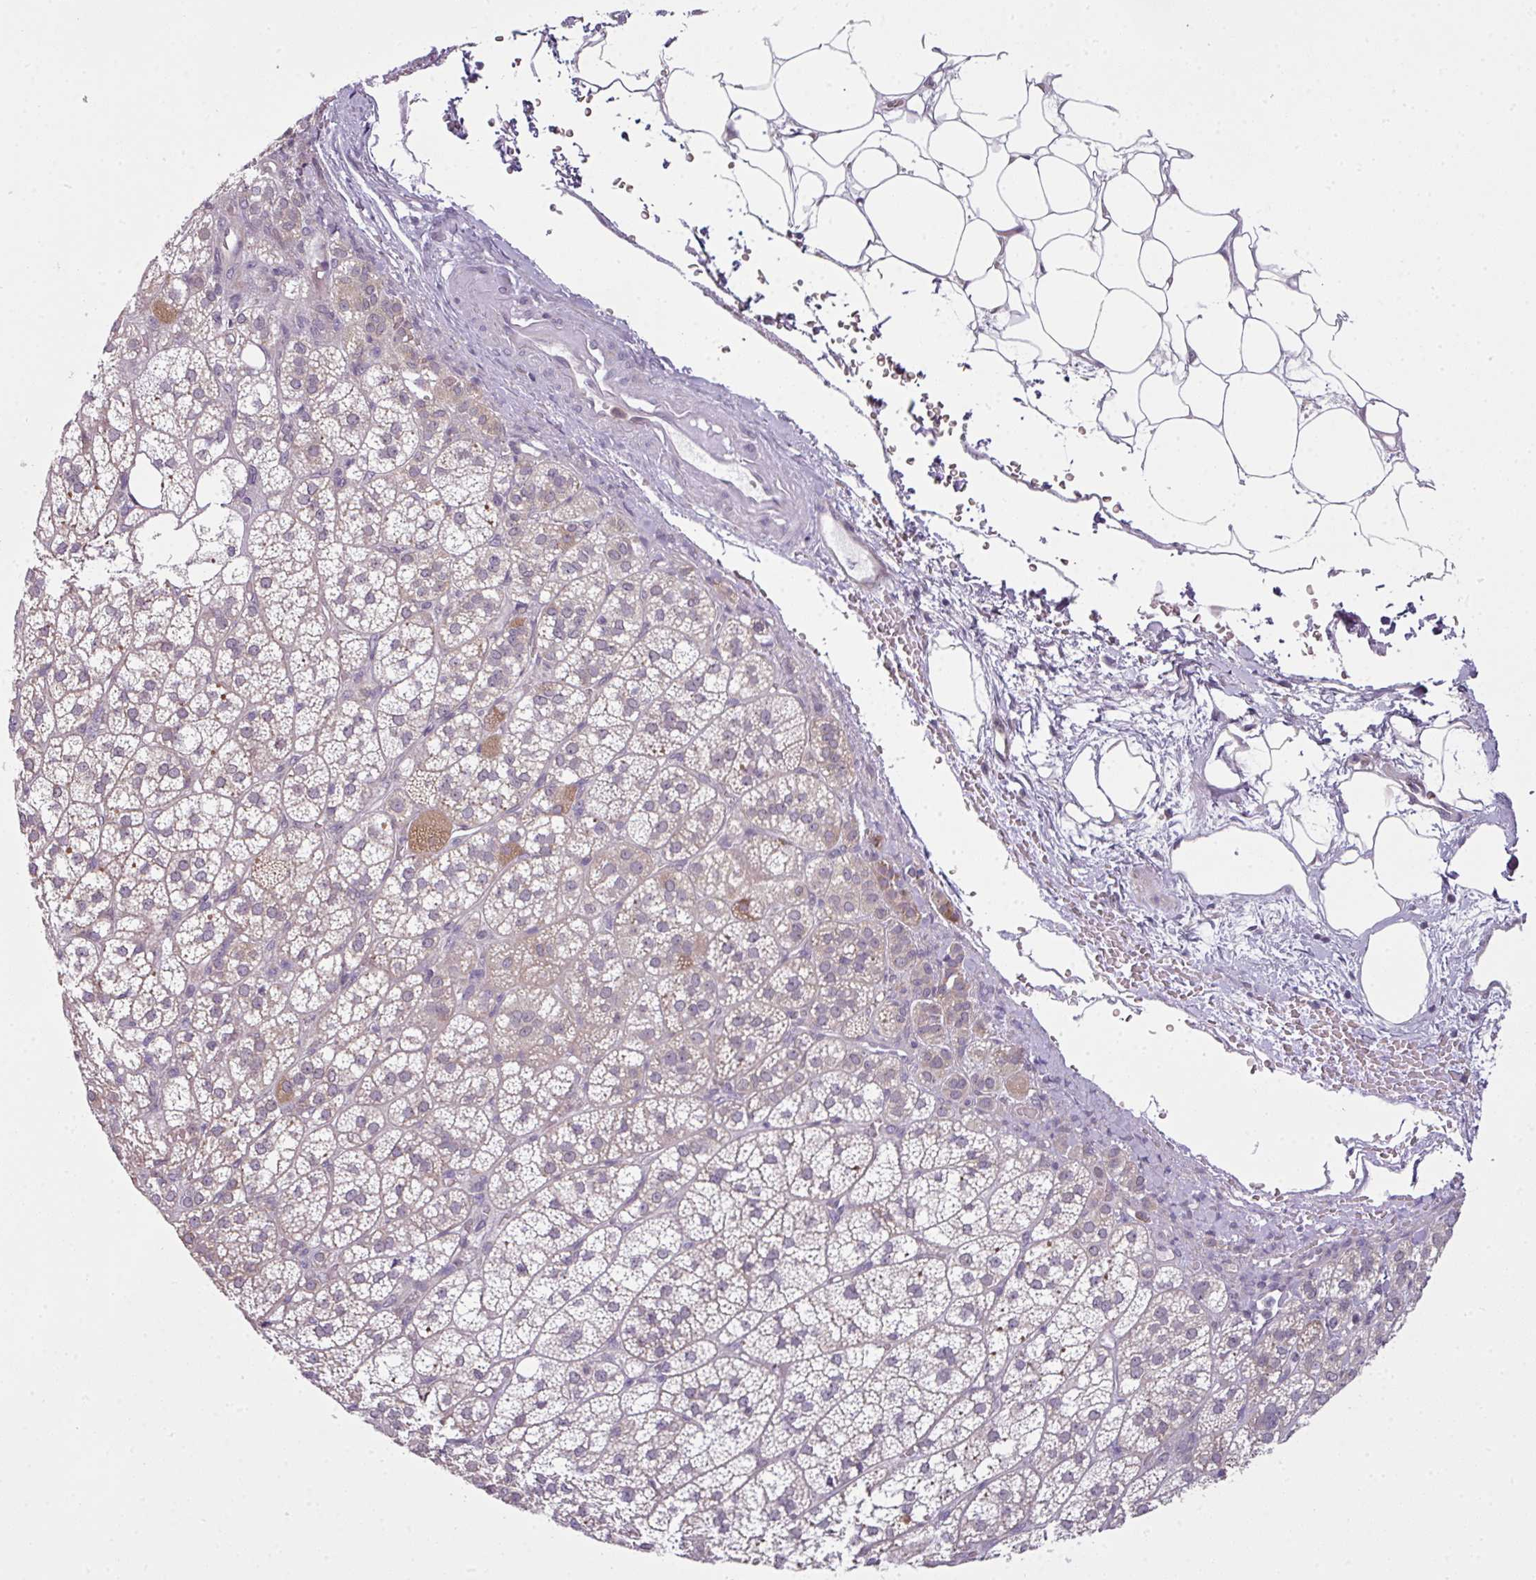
{"staining": {"intensity": "moderate", "quantity": "<25%", "location": "cytoplasmic/membranous,nuclear"}, "tissue": "adrenal gland", "cell_type": "Glandular cells", "image_type": "normal", "snomed": [{"axis": "morphology", "description": "Normal tissue, NOS"}, {"axis": "topography", "description": "Adrenal gland"}], "caption": "A high-resolution photomicrograph shows IHC staining of normal adrenal gland, which shows moderate cytoplasmic/membranous,nuclear expression in approximately <25% of glandular cells. (DAB IHC, brown staining for protein, blue staining for nuclei).", "gene": "DERPC", "patient": {"sex": "female", "age": 60}}